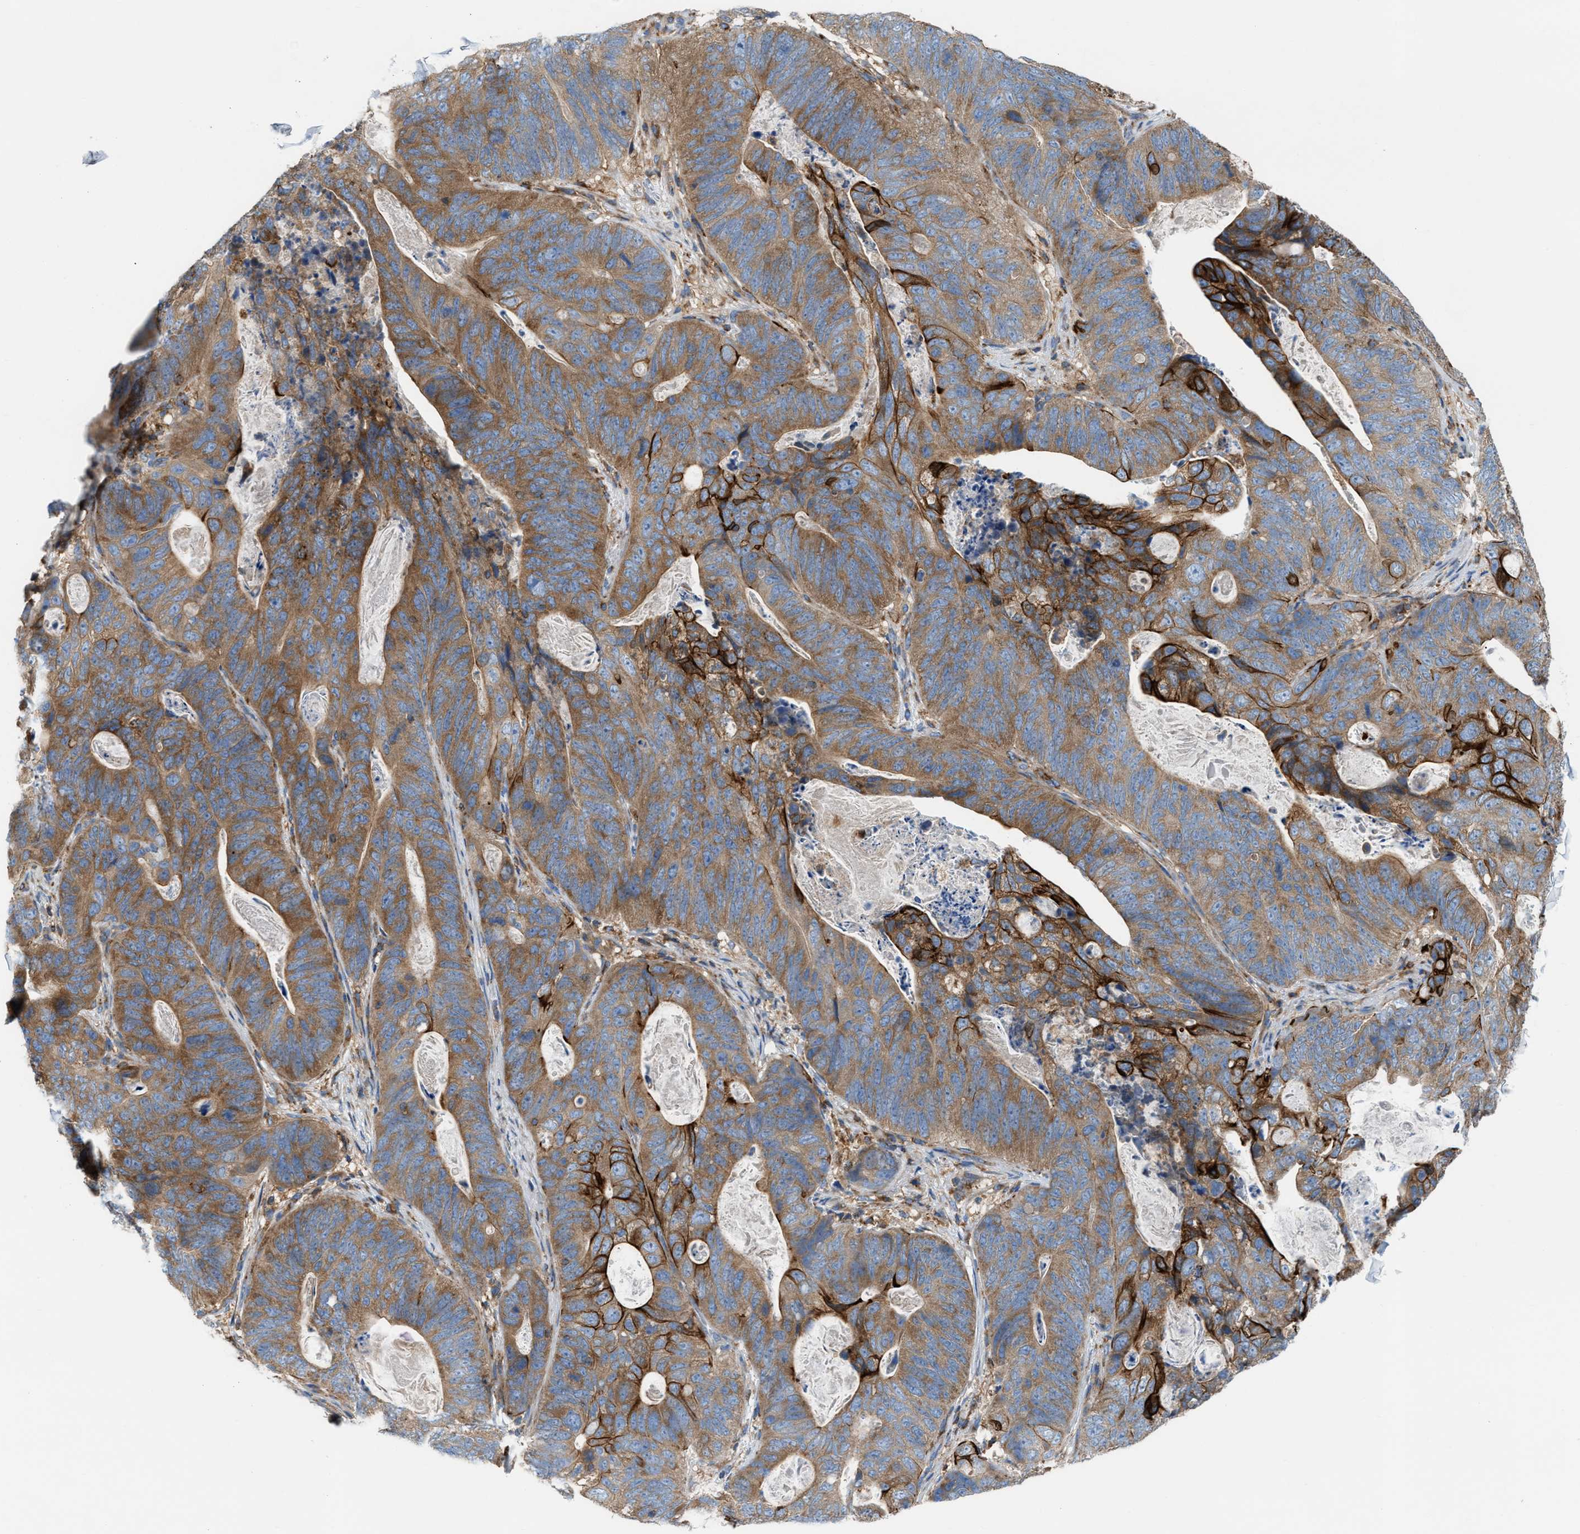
{"staining": {"intensity": "strong", "quantity": ">75%", "location": "cytoplasmic/membranous"}, "tissue": "stomach cancer", "cell_type": "Tumor cells", "image_type": "cancer", "snomed": [{"axis": "morphology", "description": "Normal tissue, NOS"}, {"axis": "morphology", "description": "Adenocarcinoma, NOS"}, {"axis": "topography", "description": "Stomach"}], "caption": "Strong cytoplasmic/membranous protein positivity is seen in about >75% of tumor cells in stomach cancer.", "gene": "TBC1D15", "patient": {"sex": "female", "age": 89}}